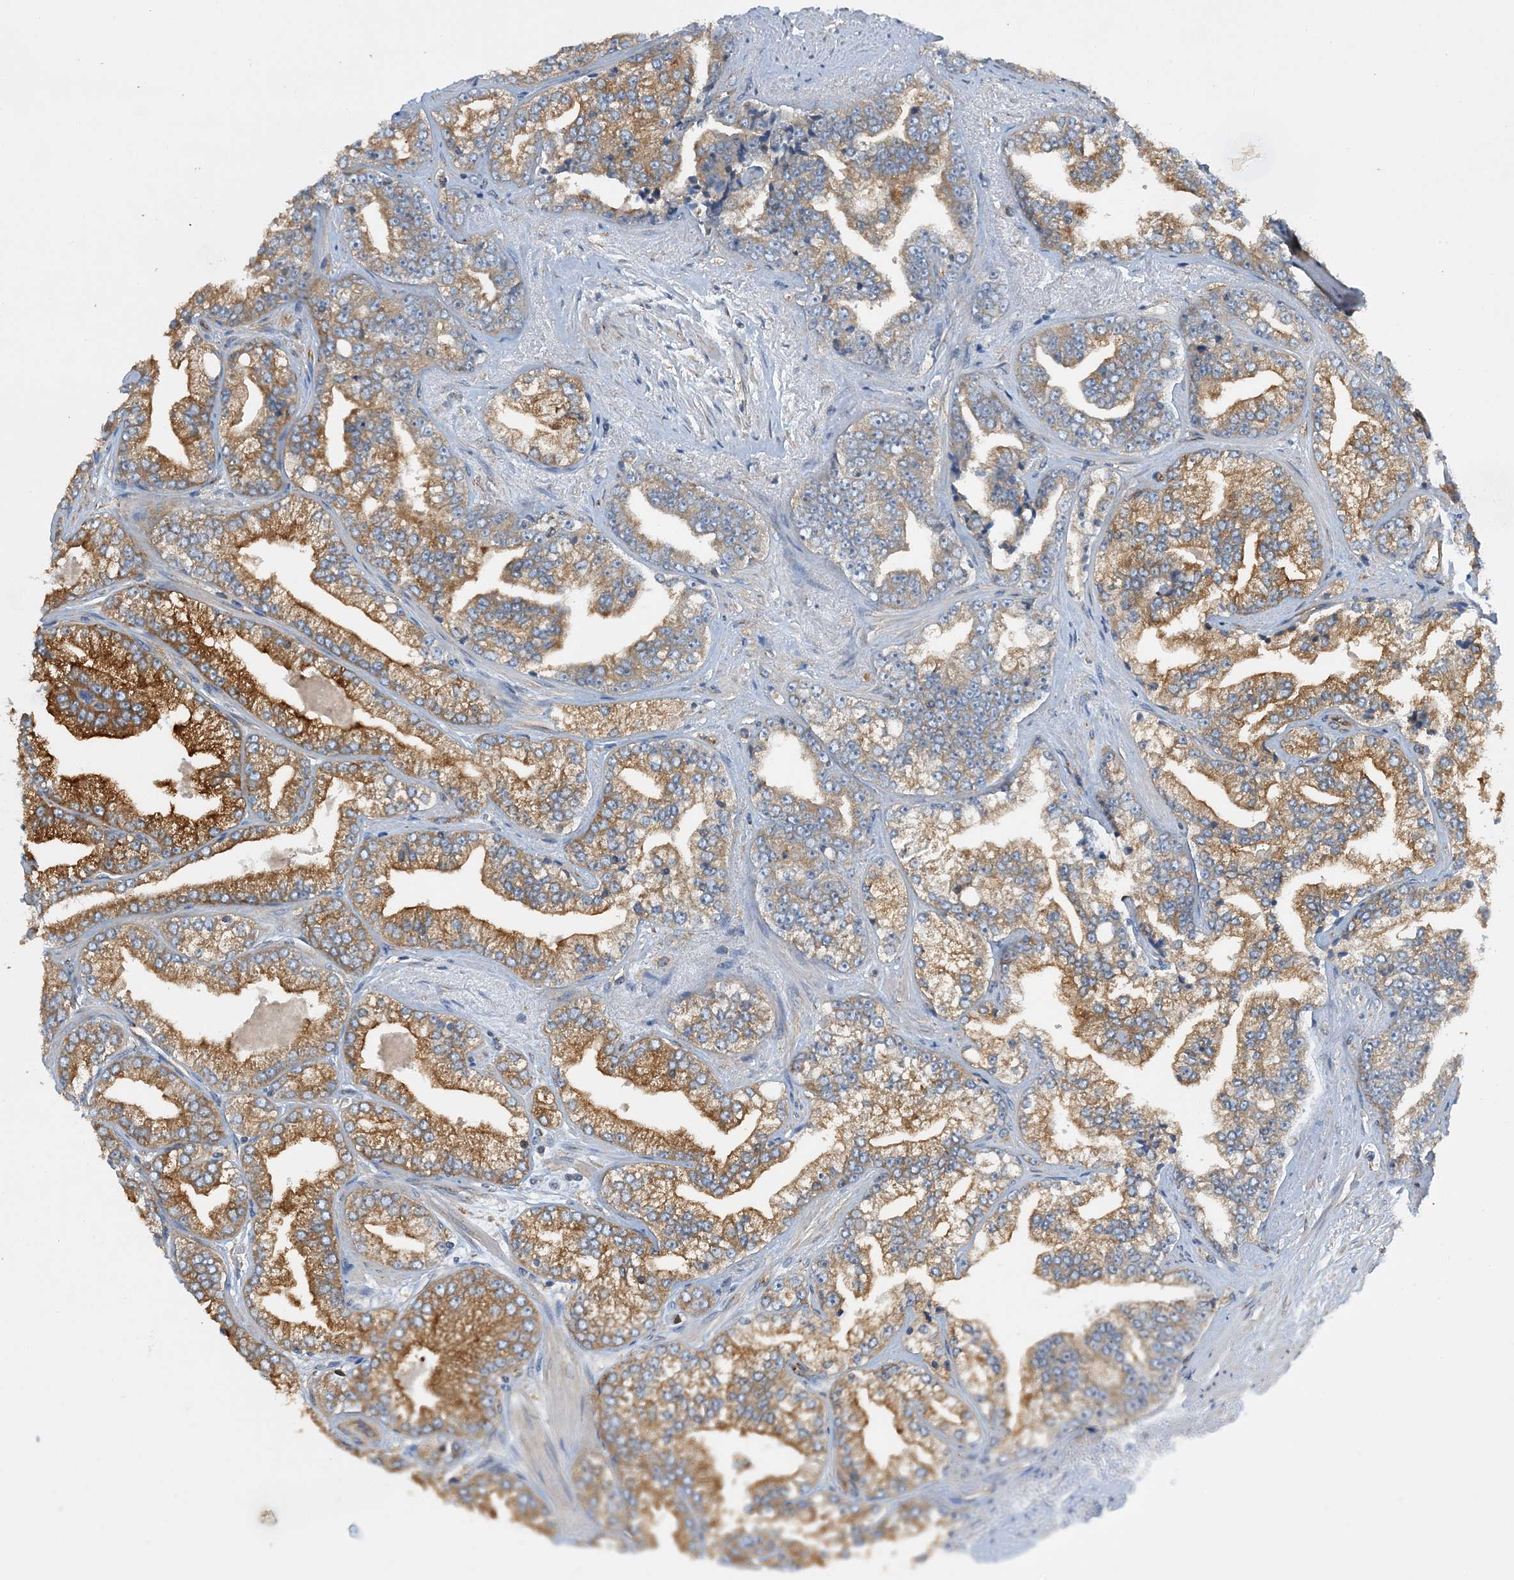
{"staining": {"intensity": "moderate", "quantity": ">75%", "location": "cytoplasmic/membranous"}, "tissue": "prostate cancer", "cell_type": "Tumor cells", "image_type": "cancer", "snomed": [{"axis": "morphology", "description": "Adenocarcinoma, High grade"}, {"axis": "topography", "description": "Prostate"}], "caption": "Approximately >75% of tumor cells in prostate cancer display moderate cytoplasmic/membranous protein expression as visualized by brown immunohistochemical staining.", "gene": "SIDT1", "patient": {"sex": "male", "age": 71}}